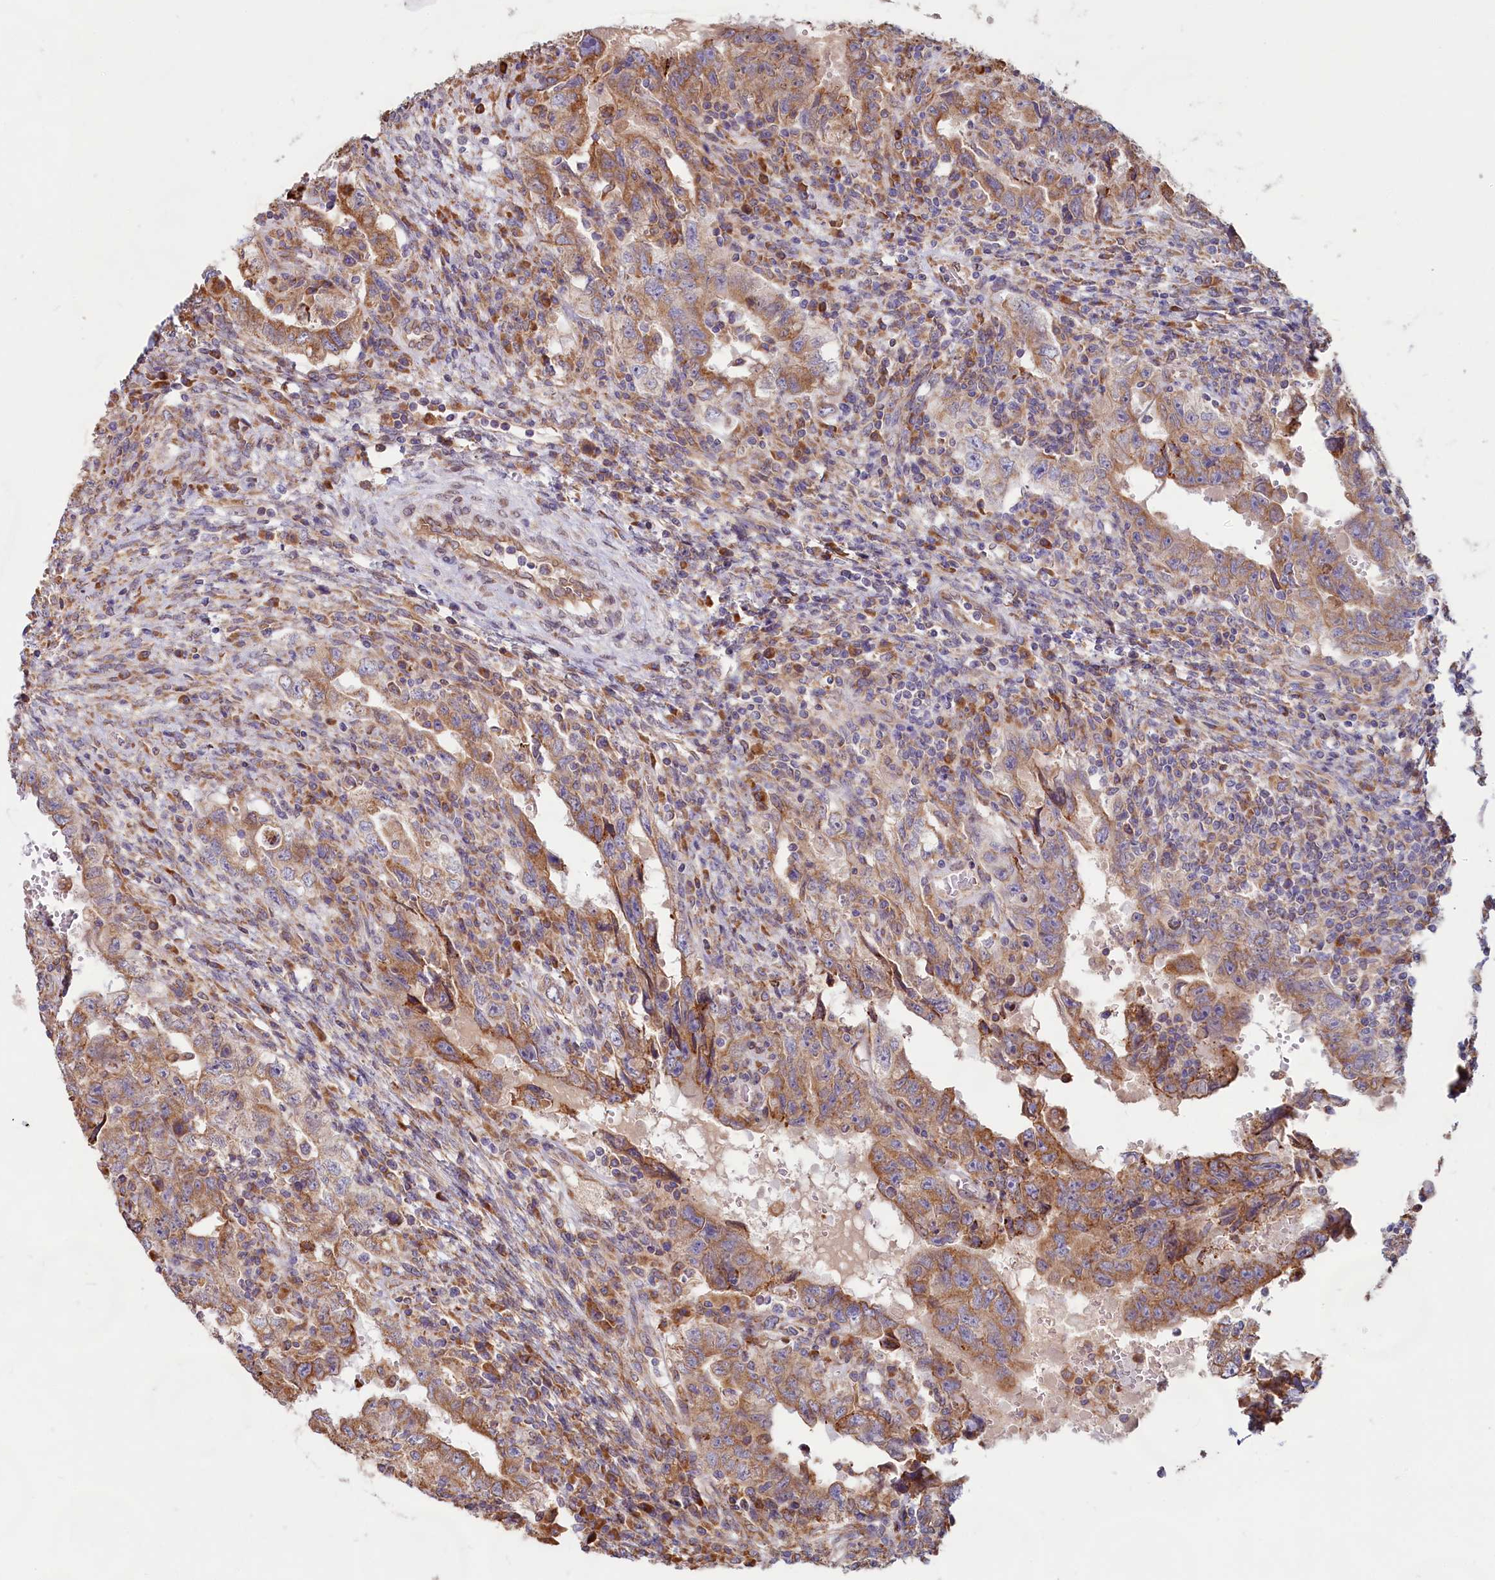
{"staining": {"intensity": "moderate", "quantity": ">75%", "location": "cytoplasmic/membranous"}, "tissue": "testis cancer", "cell_type": "Tumor cells", "image_type": "cancer", "snomed": [{"axis": "morphology", "description": "Carcinoma, Embryonal, NOS"}, {"axis": "topography", "description": "Testis"}], "caption": "Immunohistochemistry of testis embryonal carcinoma displays medium levels of moderate cytoplasmic/membranous positivity in about >75% of tumor cells.", "gene": "TBC1D19", "patient": {"sex": "male", "age": 26}}